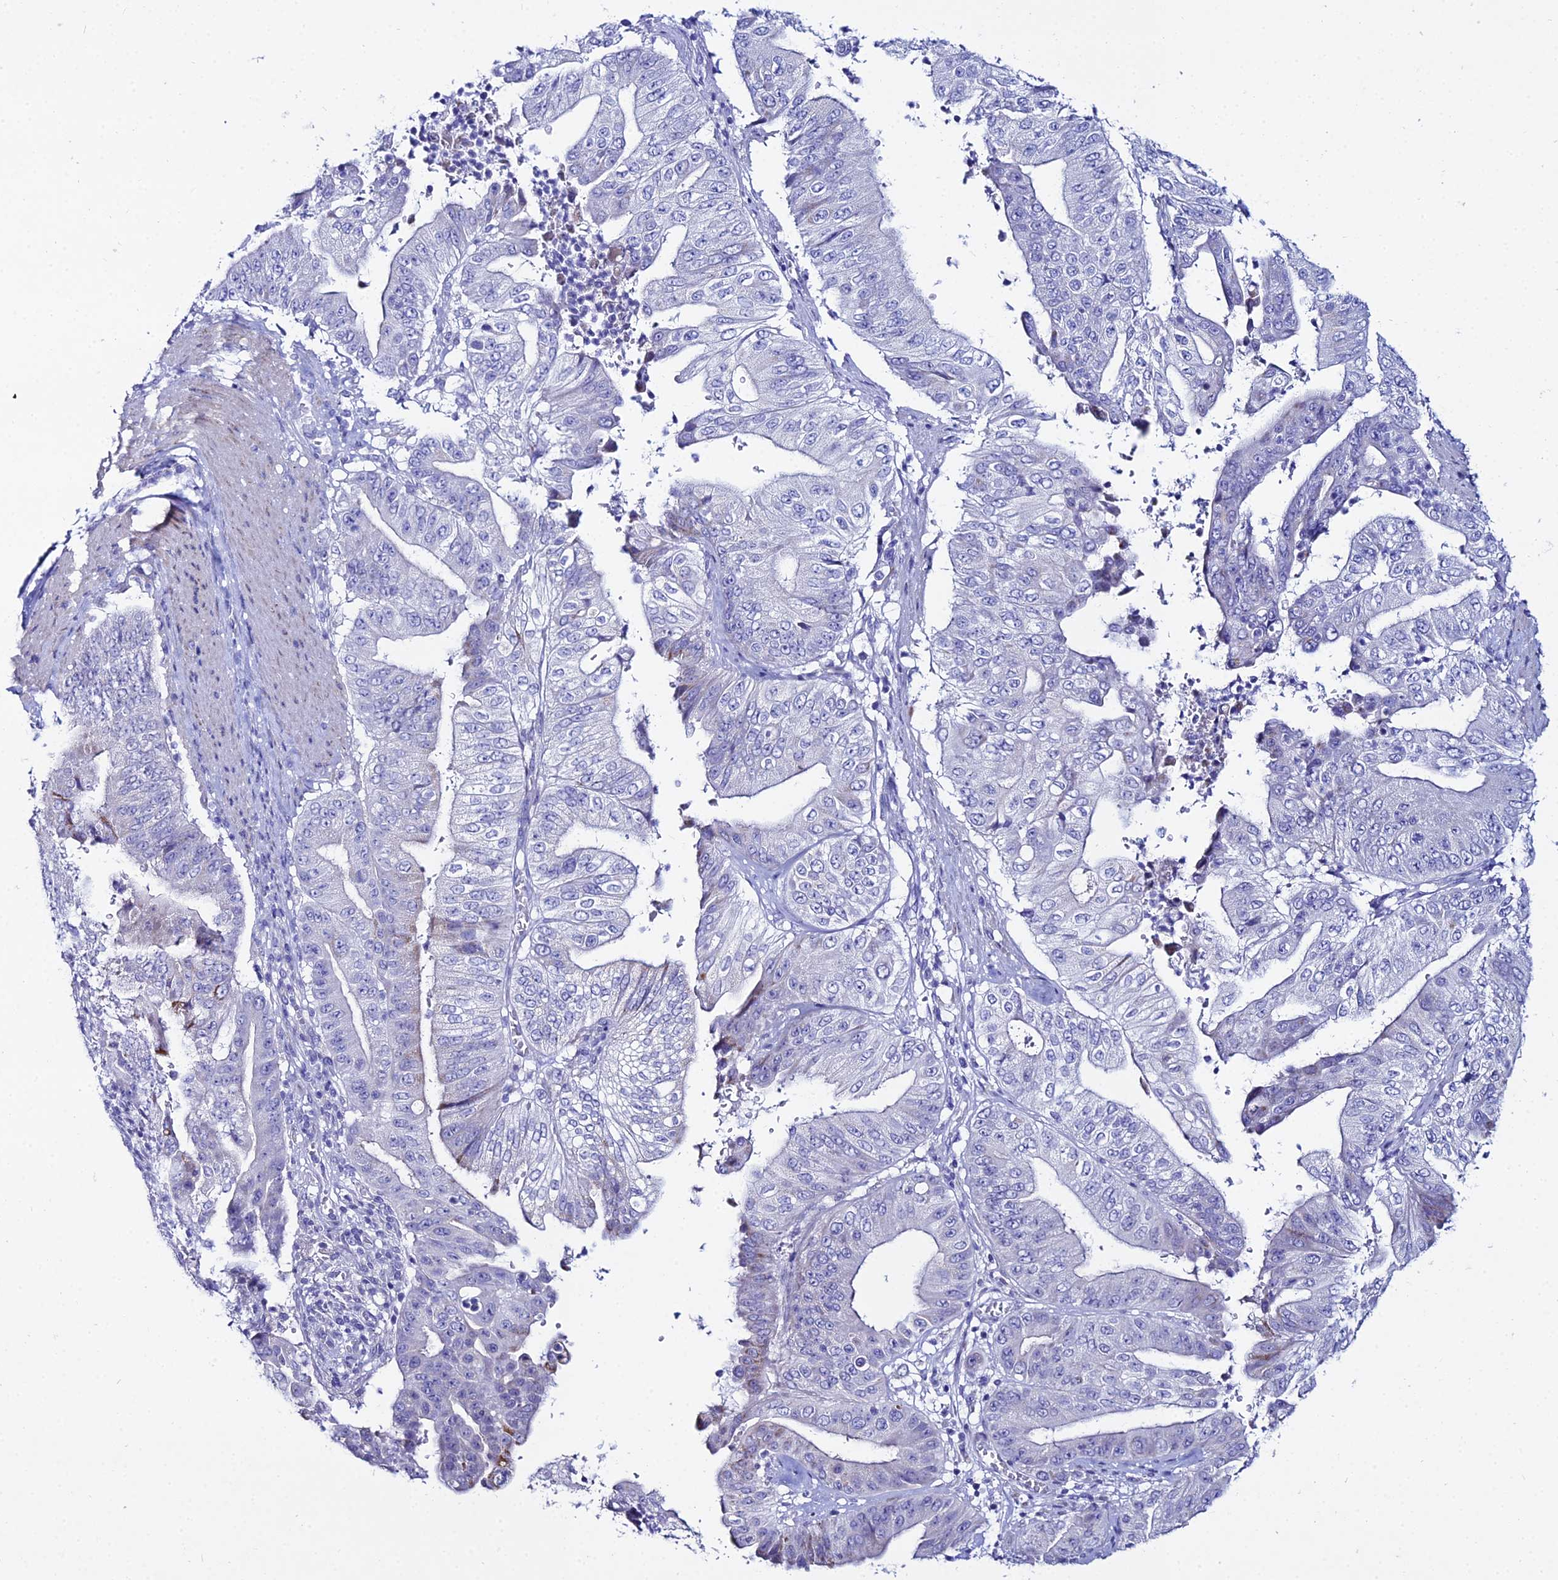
{"staining": {"intensity": "negative", "quantity": "none", "location": "none"}, "tissue": "pancreatic cancer", "cell_type": "Tumor cells", "image_type": "cancer", "snomed": [{"axis": "morphology", "description": "Adenocarcinoma, NOS"}, {"axis": "topography", "description": "Pancreas"}], "caption": "Immunohistochemical staining of adenocarcinoma (pancreatic) displays no significant expression in tumor cells. (DAB (3,3'-diaminobenzidine) immunohistochemistry, high magnification).", "gene": "DHX34", "patient": {"sex": "female", "age": 77}}